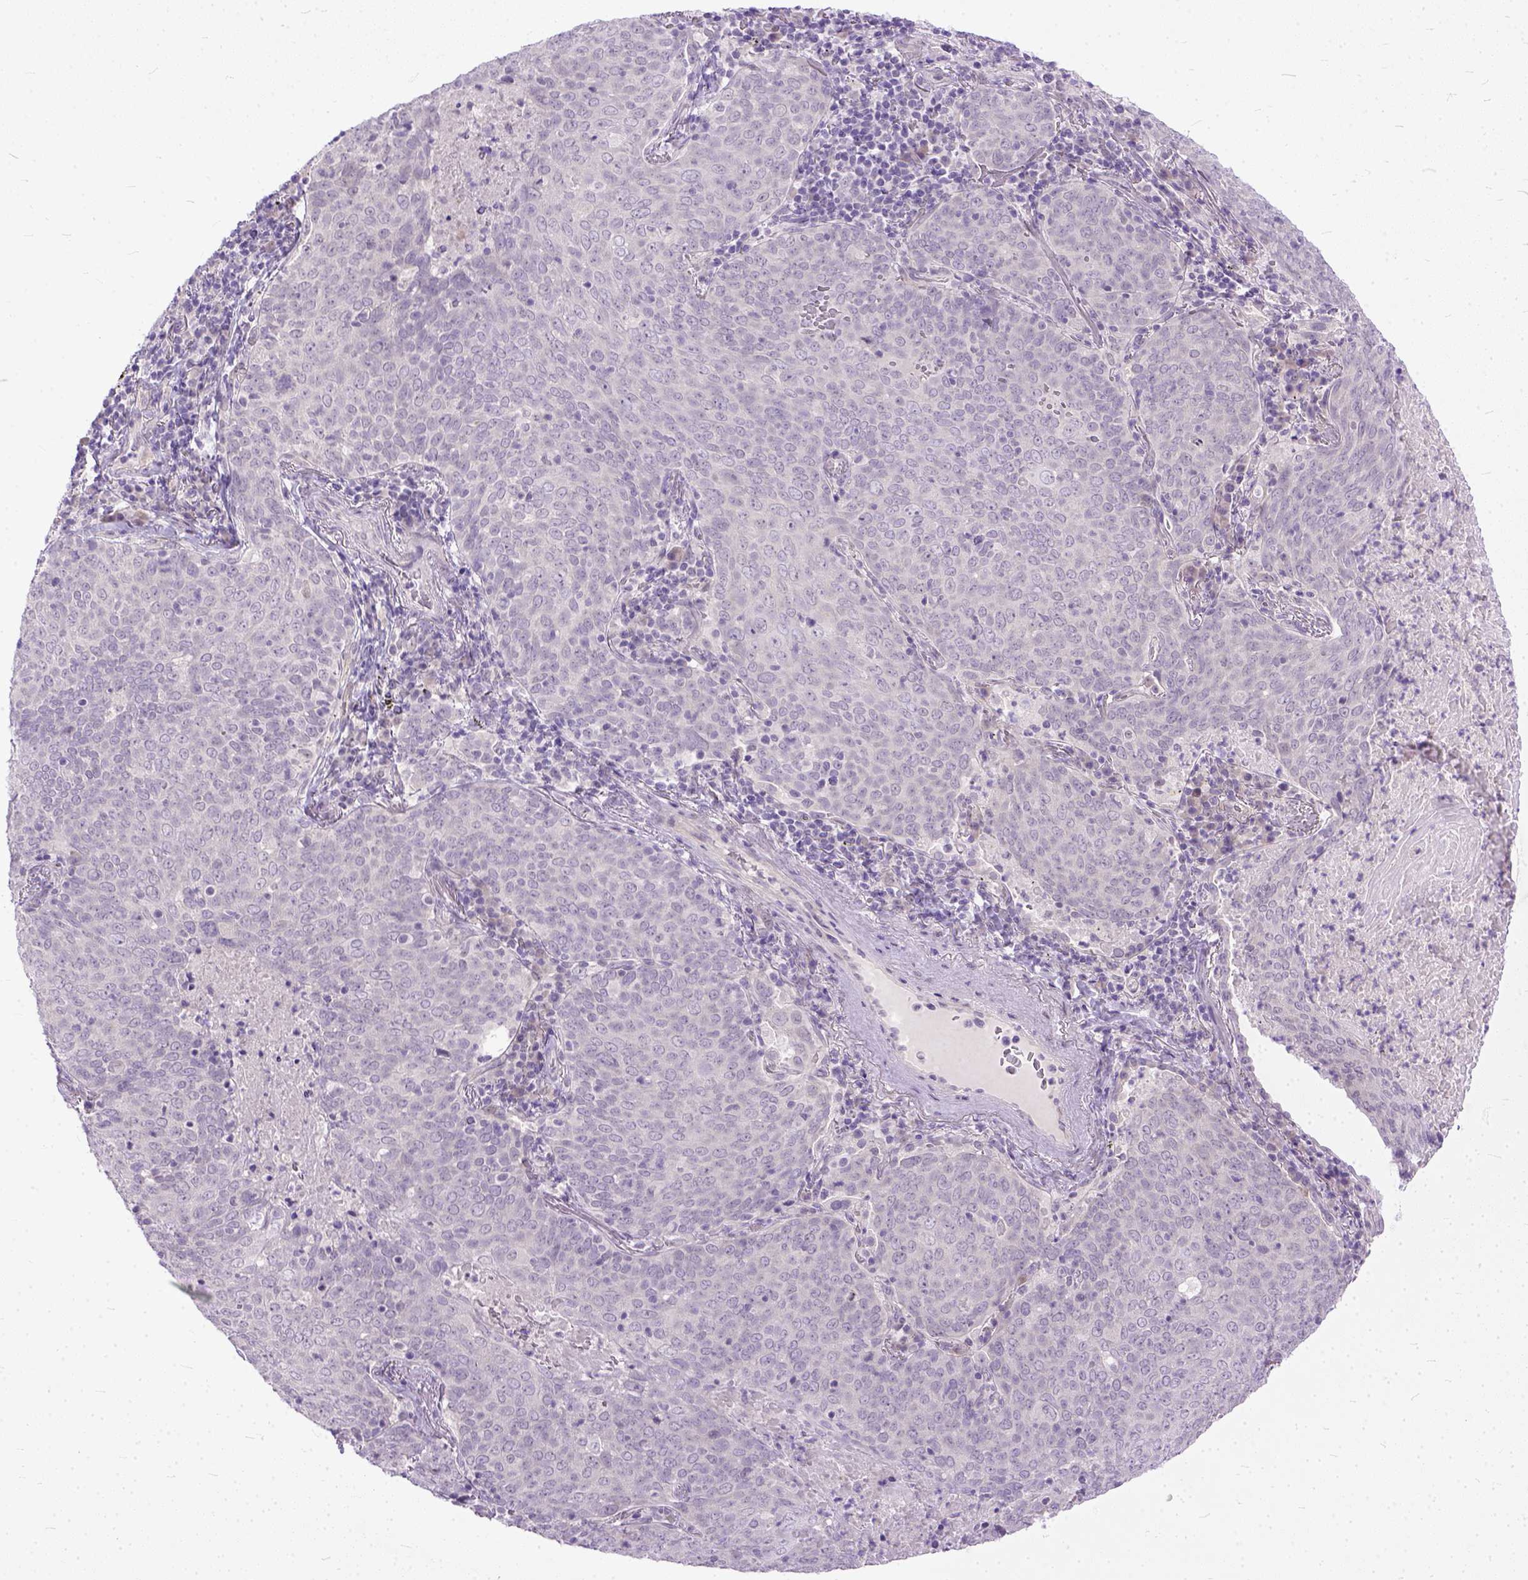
{"staining": {"intensity": "negative", "quantity": "none", "location": "none"}, "tissue": "lung cancer", "cell_type": "Tumor cells", "image_type": "cancer", "snomed": [{"axis": "morphology", "description": "Squamous cell carcinoma, NOS"}, {"axis": "topography", "description": "Lung"}], "caption": "Immunohistochemistry (IHC) of human lung cancer (squamous cell carcinoma) displays no expression in tumor cells. (DAB immunohistochemistry visualized using brightfield microscopy, high magnification).", "gene": "TCEAL7", "patient": {"sex": "male", "age": 82}}